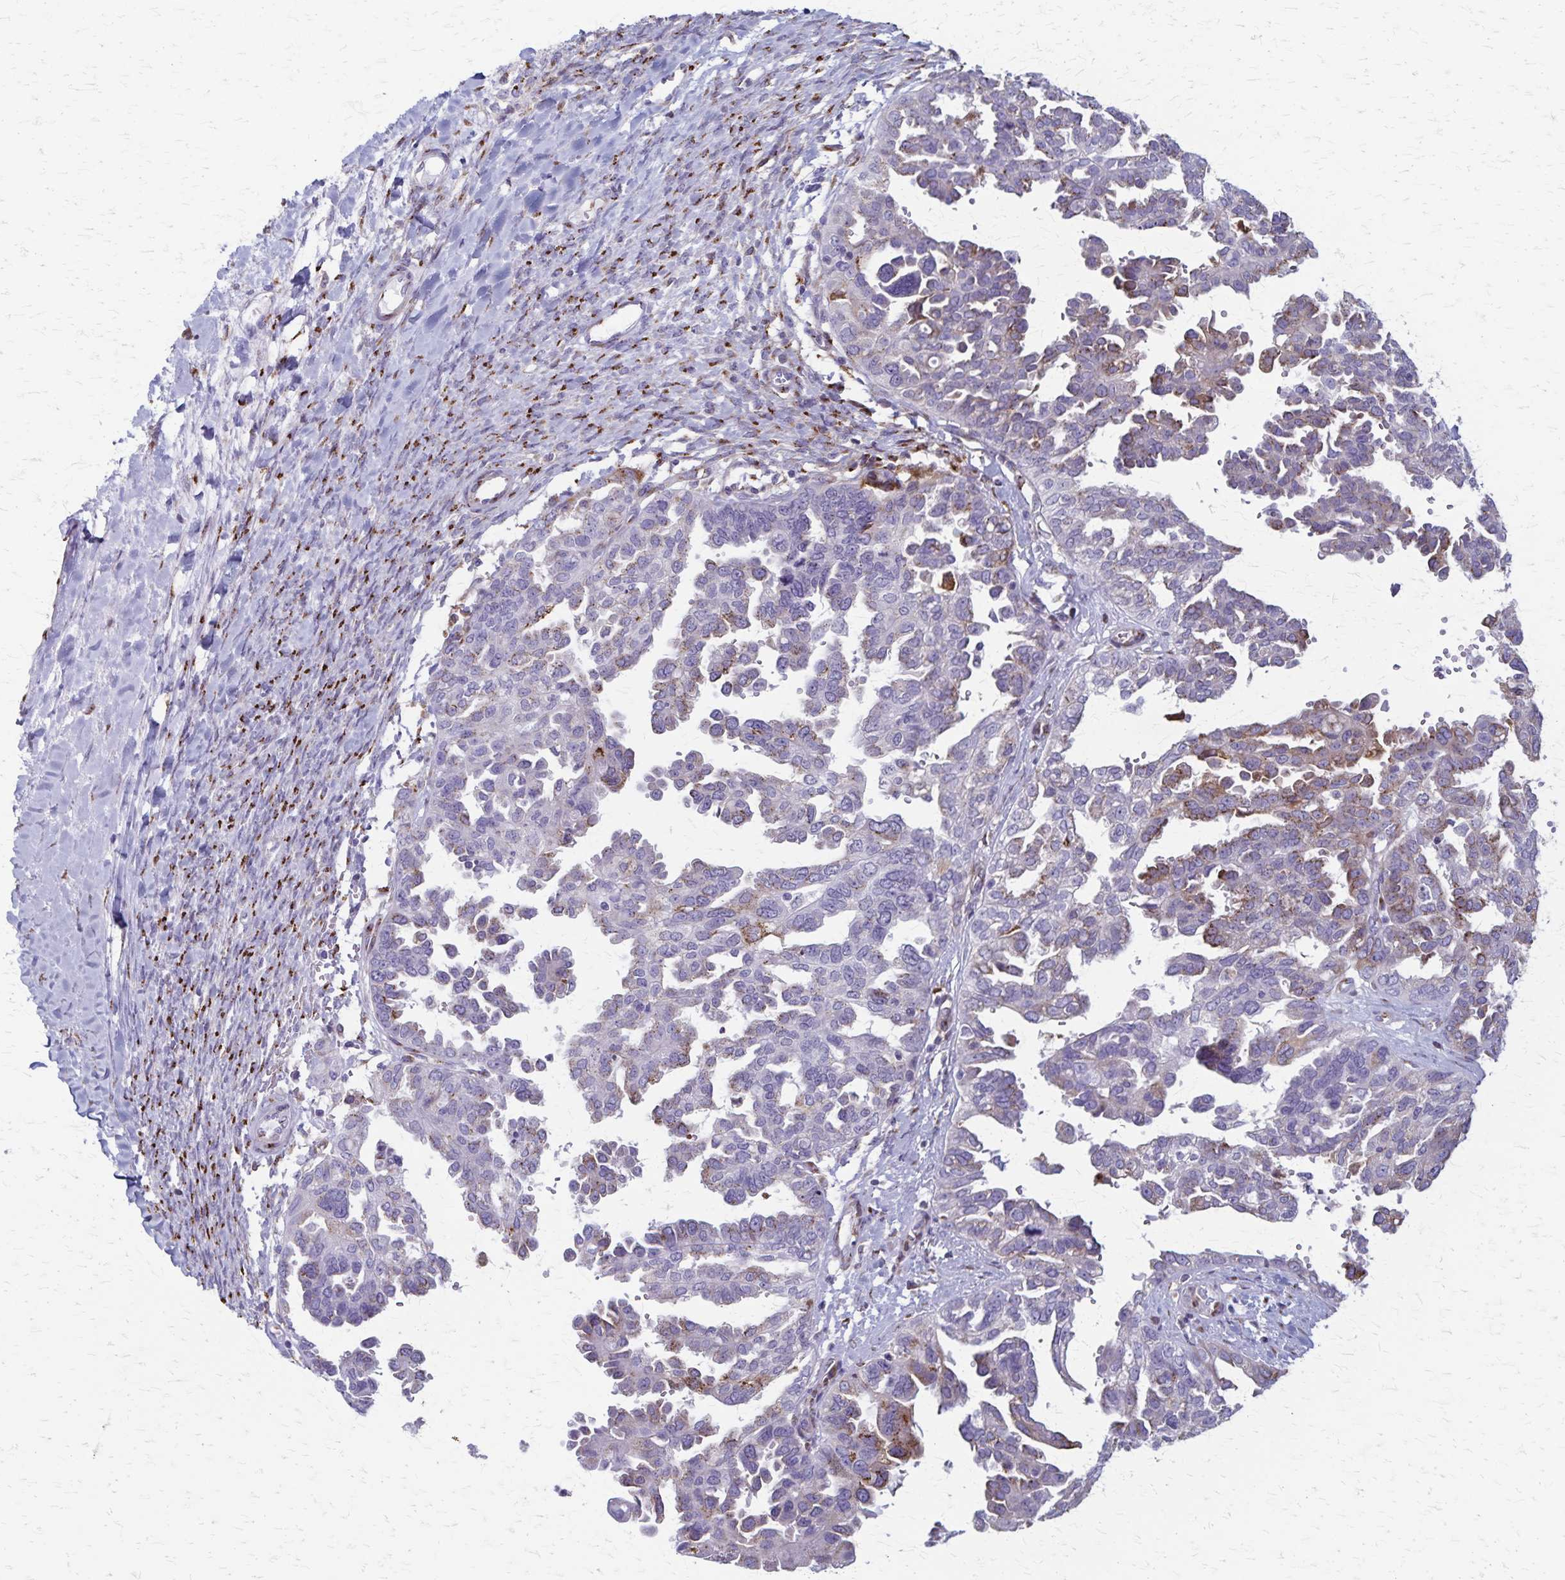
{"staining": {"intensity": "weak", "quantity": "<25%", "location": "cytoplasmic/membranous"}, "tissue": "ovarian cancer", "cell_type": "Tumor cells", "image_type": "cancer", "snomed": [{"axis": "morphology", "description": "Cystadenocarcinoma, serous, NOS"}, {"axis": "topography", "description": "Ovary"}], "caption": "This is a micrograph of immunohistochemistry (IHC) staining of ovarian cancer, which shows no staining in tumor cells. Nuclei are stained in blue.", "gene": "MCFD2", "patient": {"sex": "female", "age": 53}}